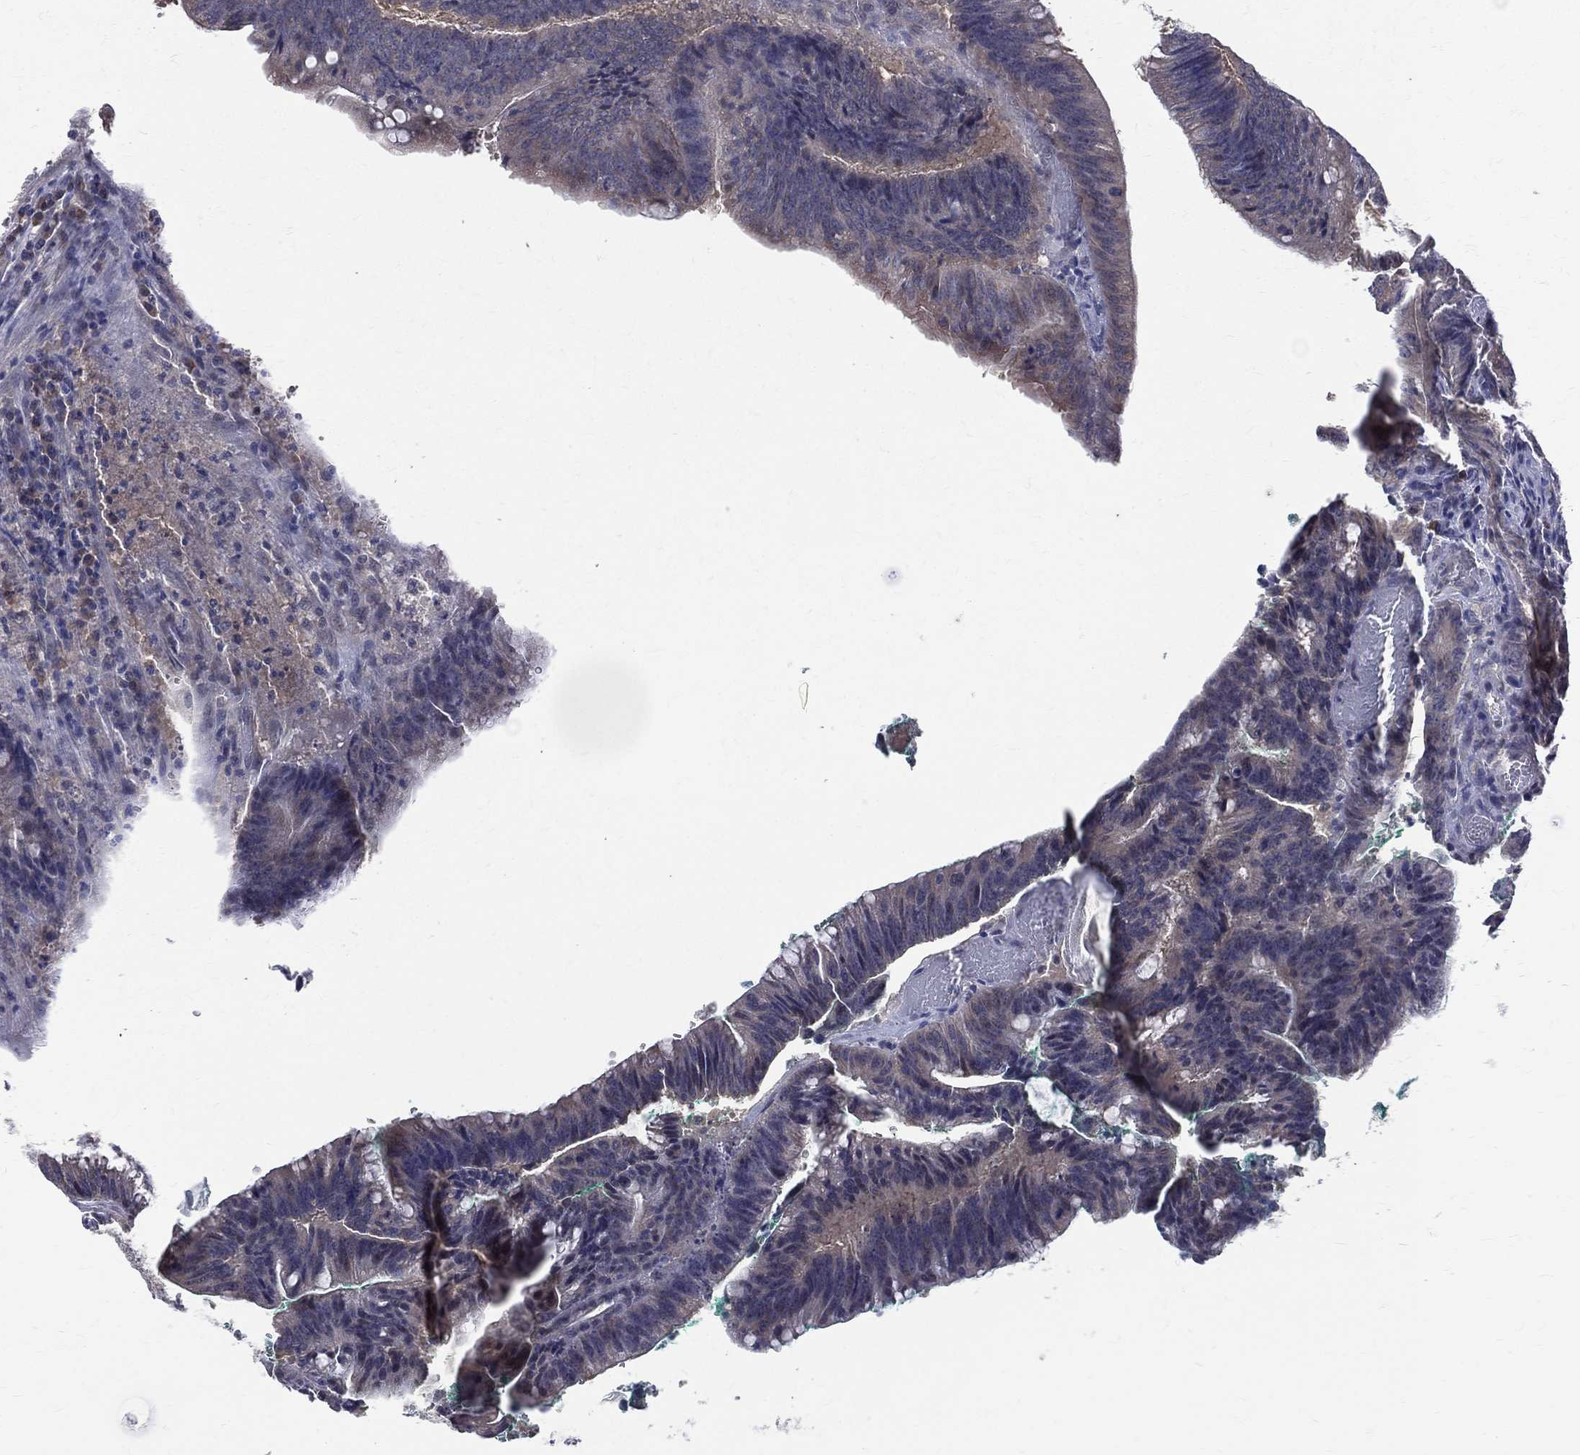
{"staining": {"intensity": "negative", "quantity": "none", "location": "none"}, "tissue": "colorectal cancer", "cell_type": "Tumor cells", "image_type": "cancer", "snomed": [{"axis": "morphology", "description": "Adenocarcinoma, NOS"}, {"axis": "topography", "description": "Colon"}], "caption": "IHC of colorectal cancer exhibits no expression in tumor cells.", "gene": "DLG4", "patient": {"sex": "female", "age": 87}}